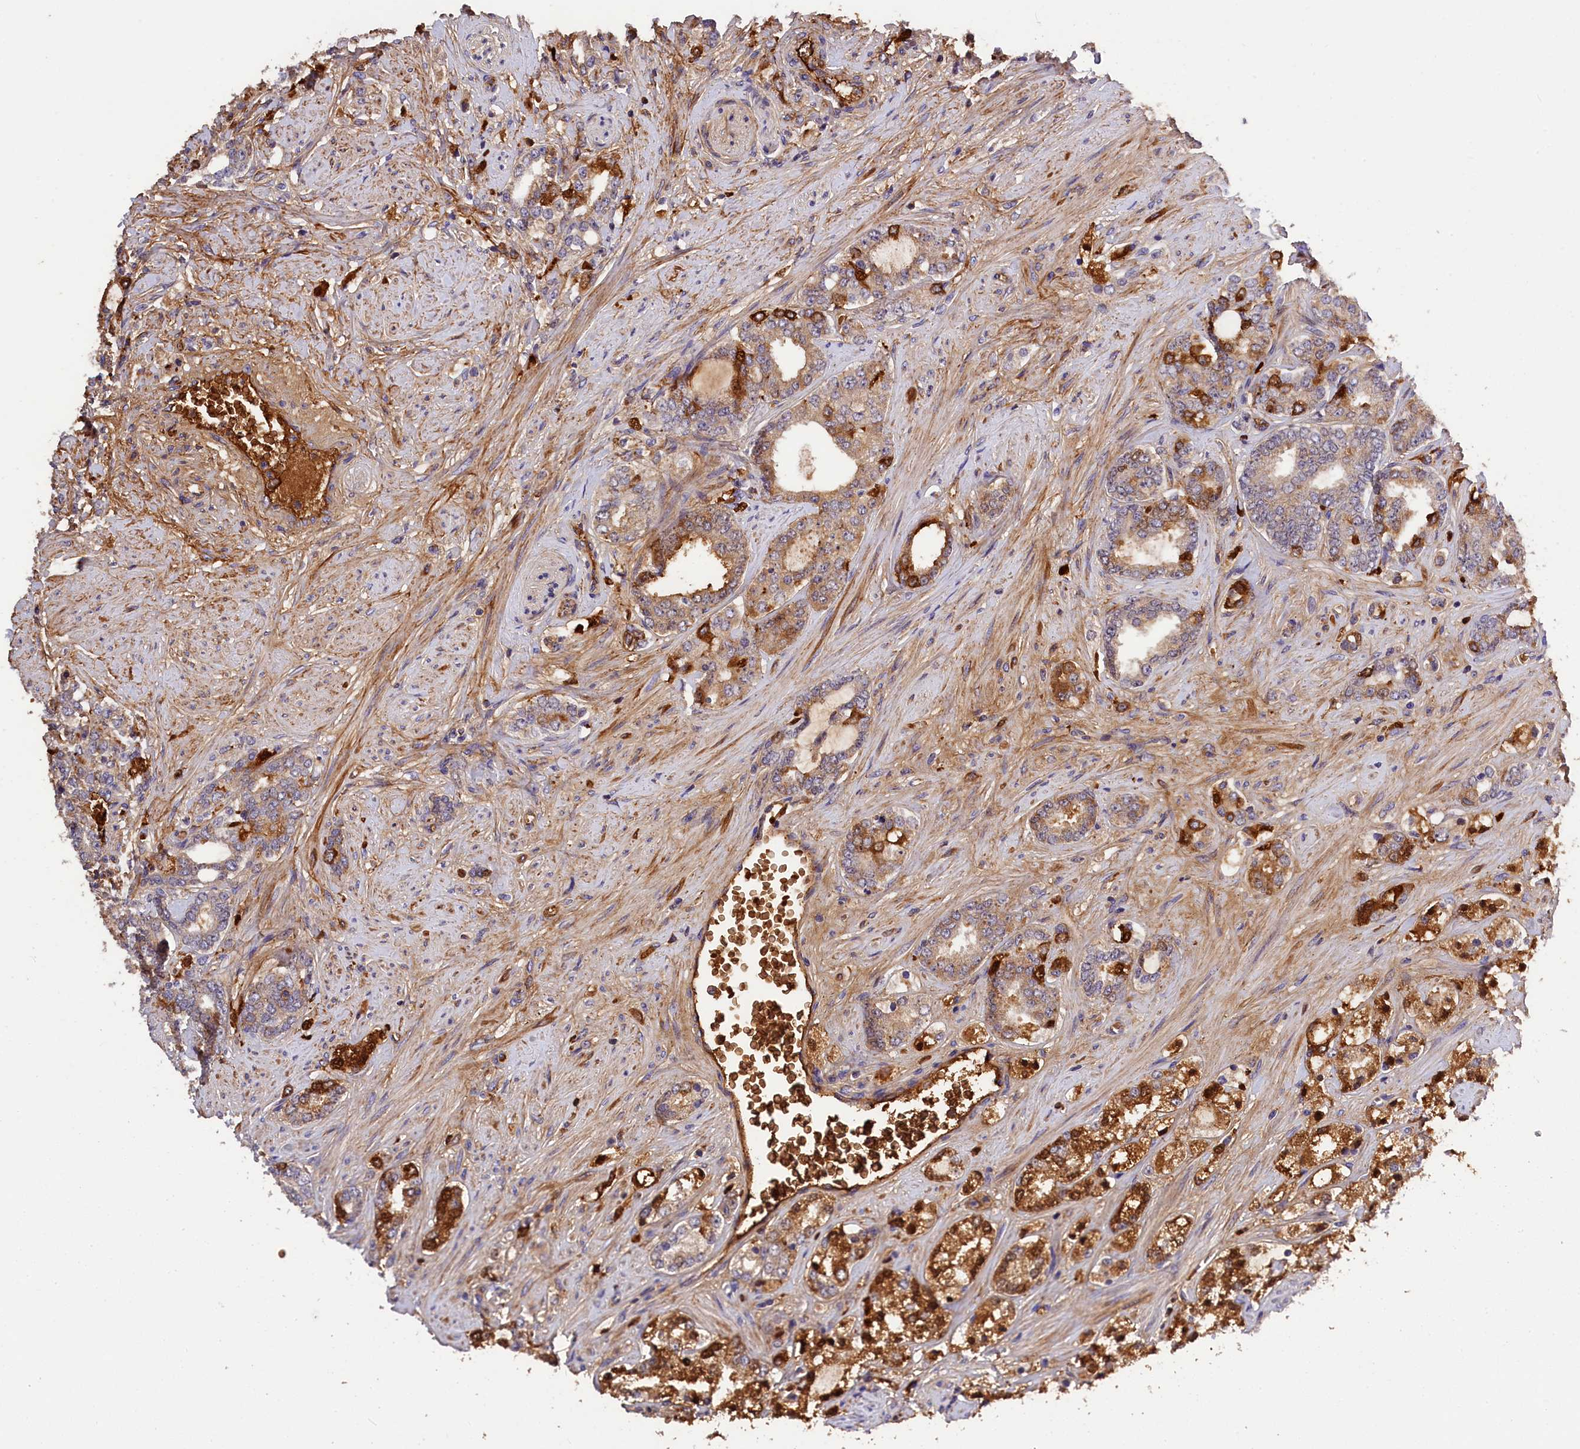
{"staining": {"intensity": "moderate", "quantity": ">75%", "location": "cytoplasmic/membranous"}, "tissue": "prostate cancer", "cell_type": "Tumor cells", "image_type": "cancer", "snomed": [{"axis": "morphology", "description": "Adenocarcinoma, High grade"}, {"axis": "topography", "description": "Prostate"}], "caption": "Human high-grade adenocarcinoma (prostate) stained with a protein marker demonstrates moderate staining in tumor cells.", "gene": "PHAF1", "patient": {"sex": "male", "age": 64}}